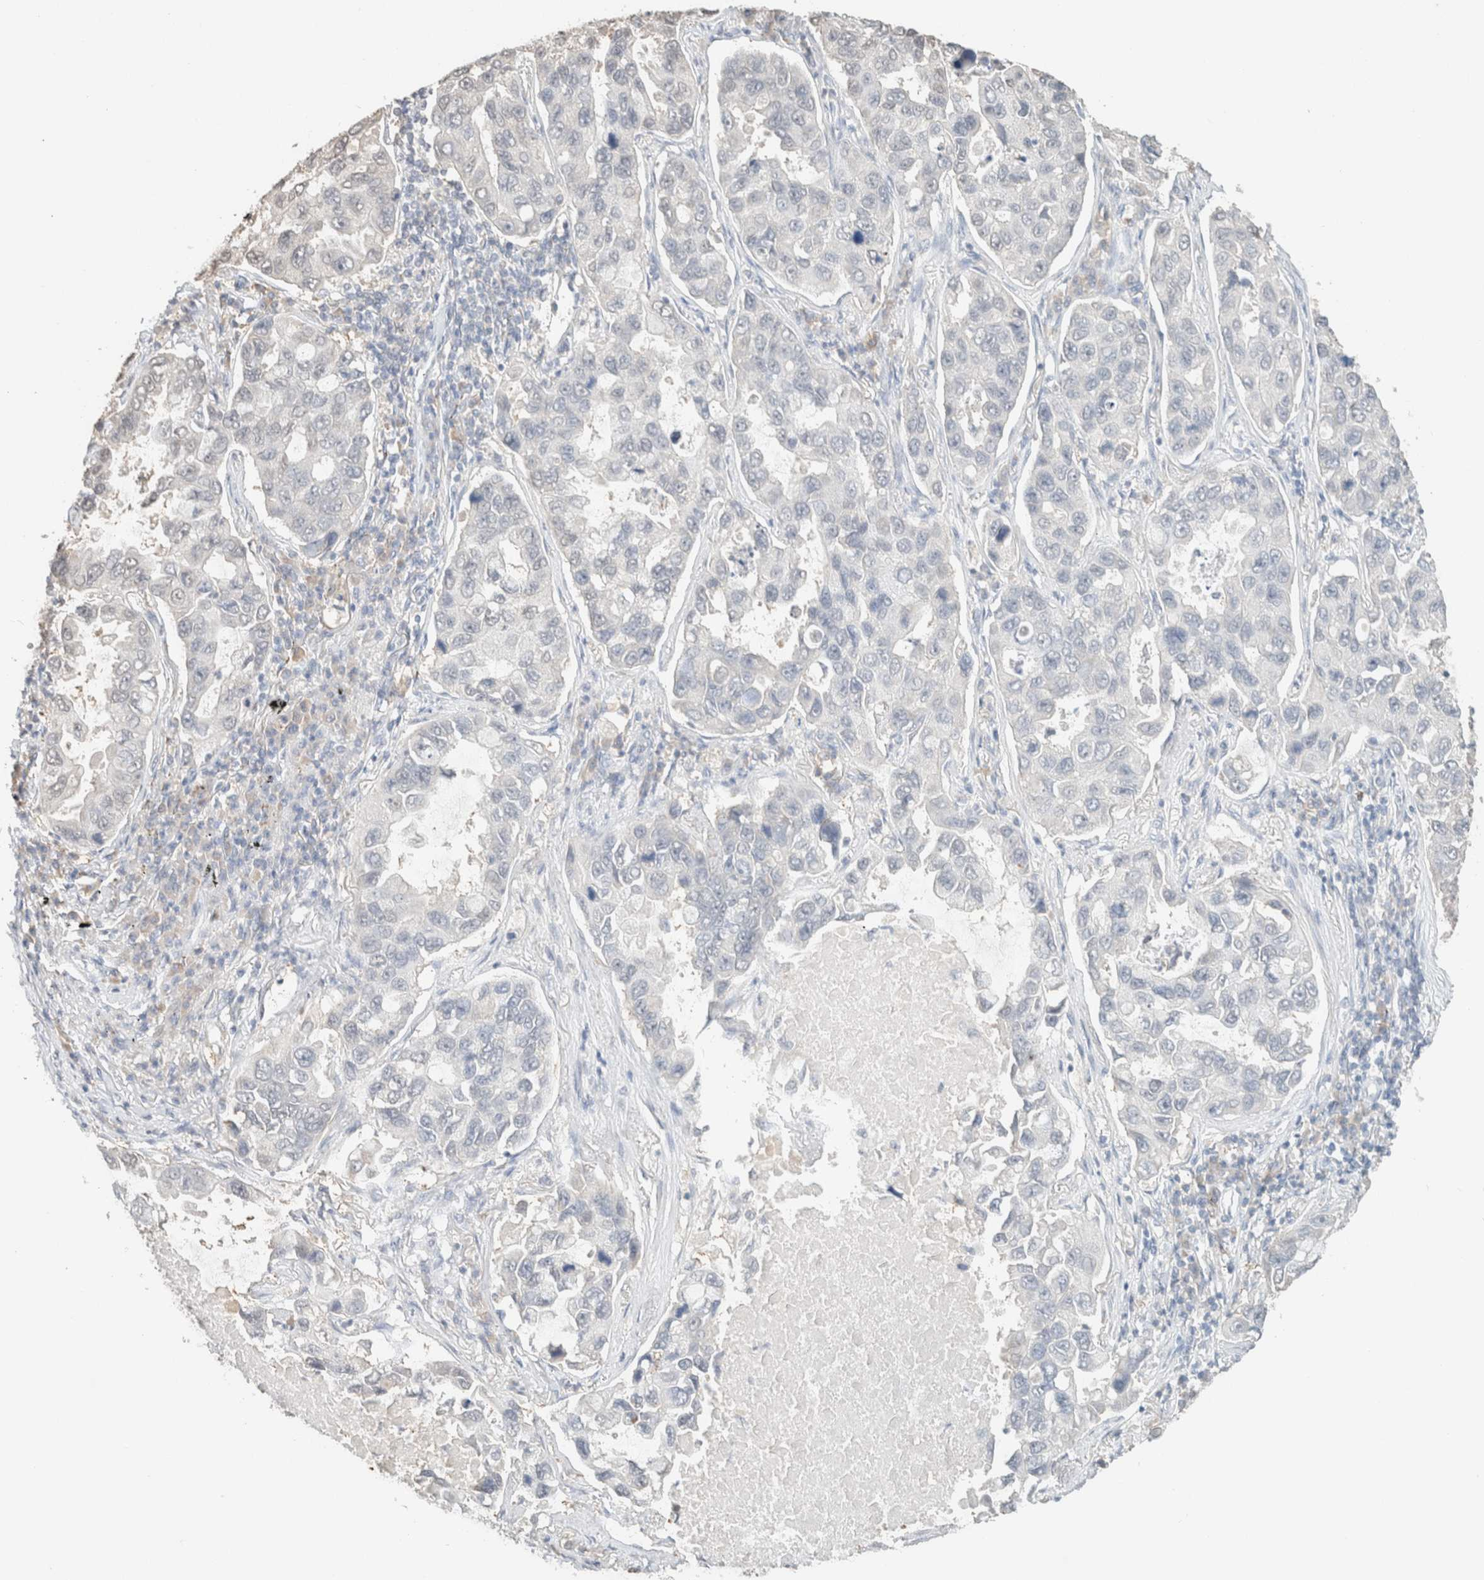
{"staining": {"intensity": "negative", "quantity": "none", "location": "none"}, "tissue": "lung cancer", "cell_type": "Tumor cells", "image_type": "cancer", "snomed": [{"axis": "morphology", "description": "Adenocarcinoma, NOS"}, {"axis": "topography", "description": "Lung"}], "caption": "High power microscopy image of an immunohistochemistry (IHC) micrograph of lung cancer, revealing no significant staining in tumor cells.", "gene": "CPA1", "patient": {"sex": "male", "age": 64}}